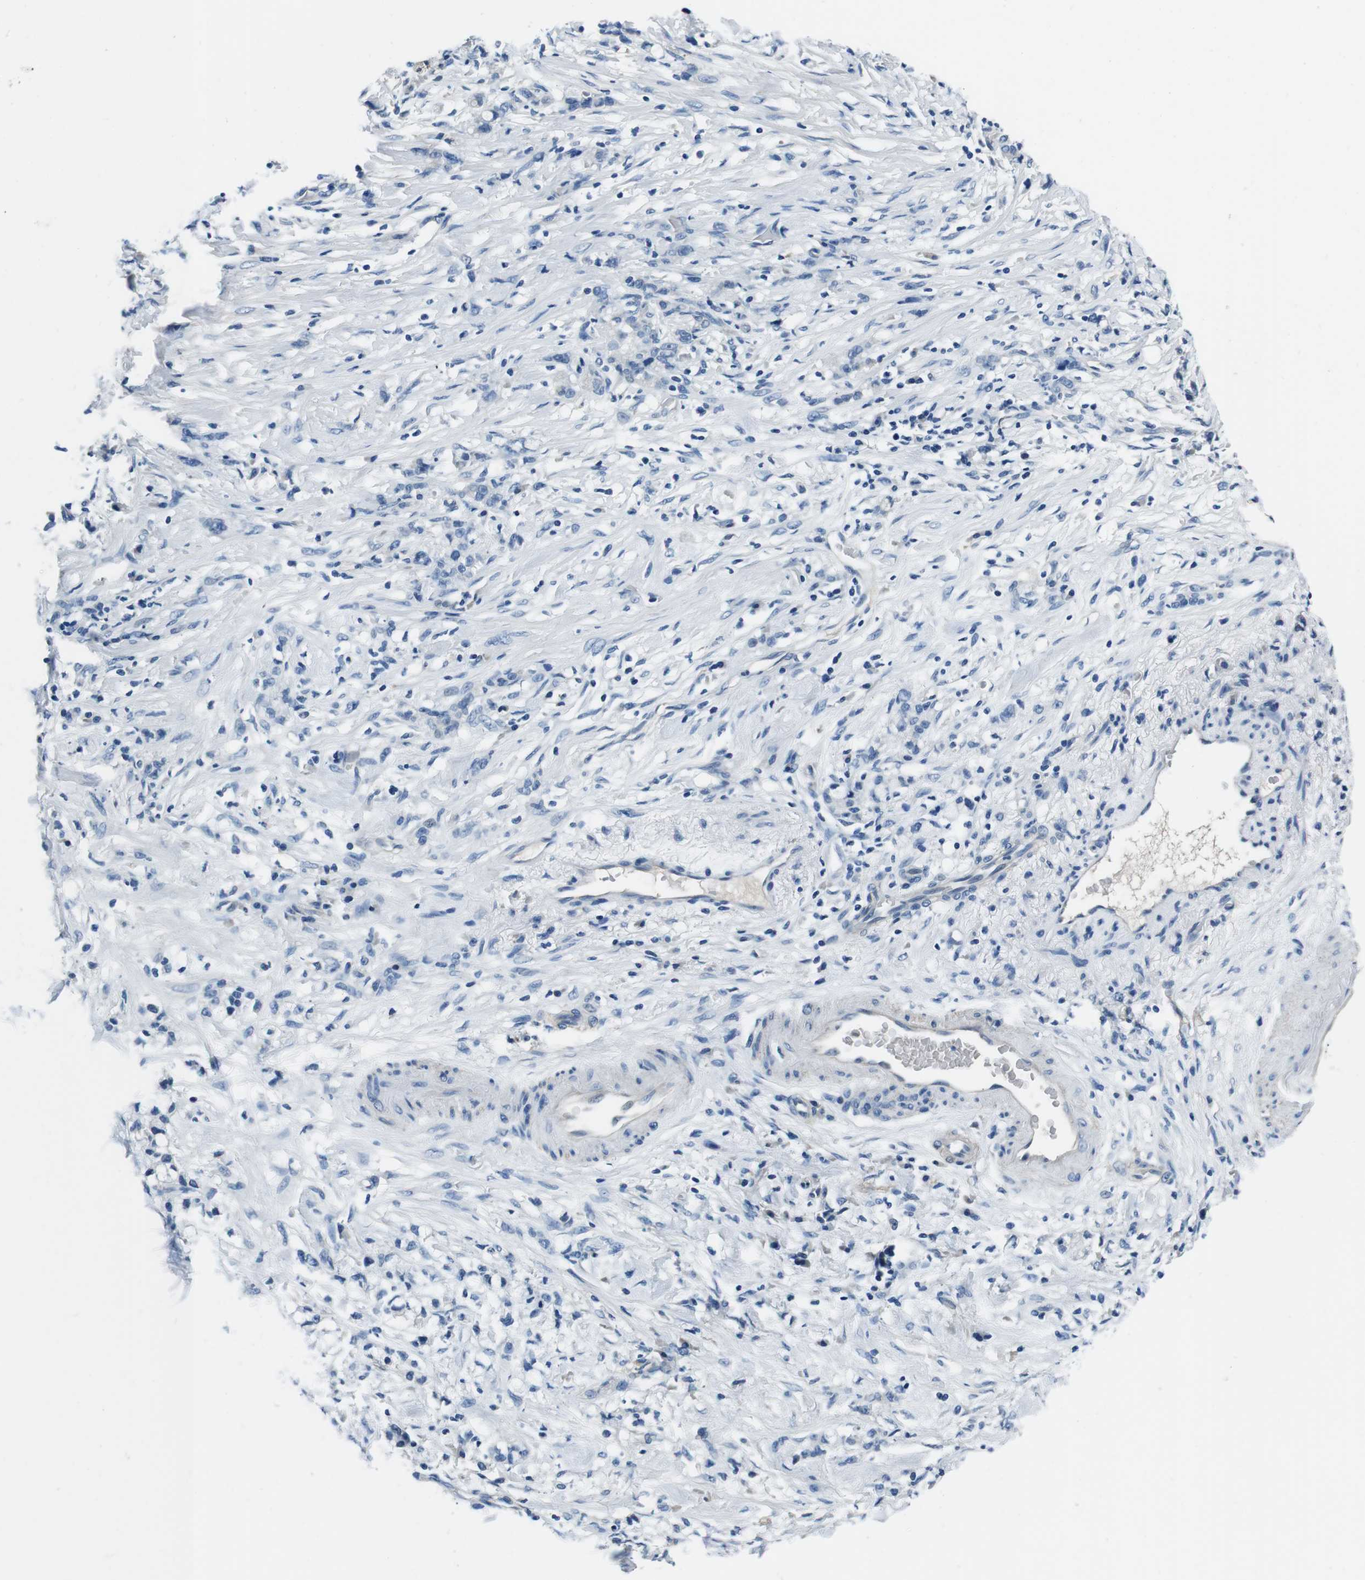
{"staining": {"intensity": "negative", "quantity": "none", "location": "none"}, "tissue": "stomach cancer", "cell_type": "Tumor cells", "image_type": "cancer", "snomed": [{"axis": "morphology", "description": "Adenocarcinoma, NOS"}, {"axis": "topography", "description": "Stomach, lower"}], "caption": "There is no significant positivity in tumor cells of stomach cancer (adenocarcinoma).", "gene": "CASQ1", "patient": {"sex": "male", "age": 88}}